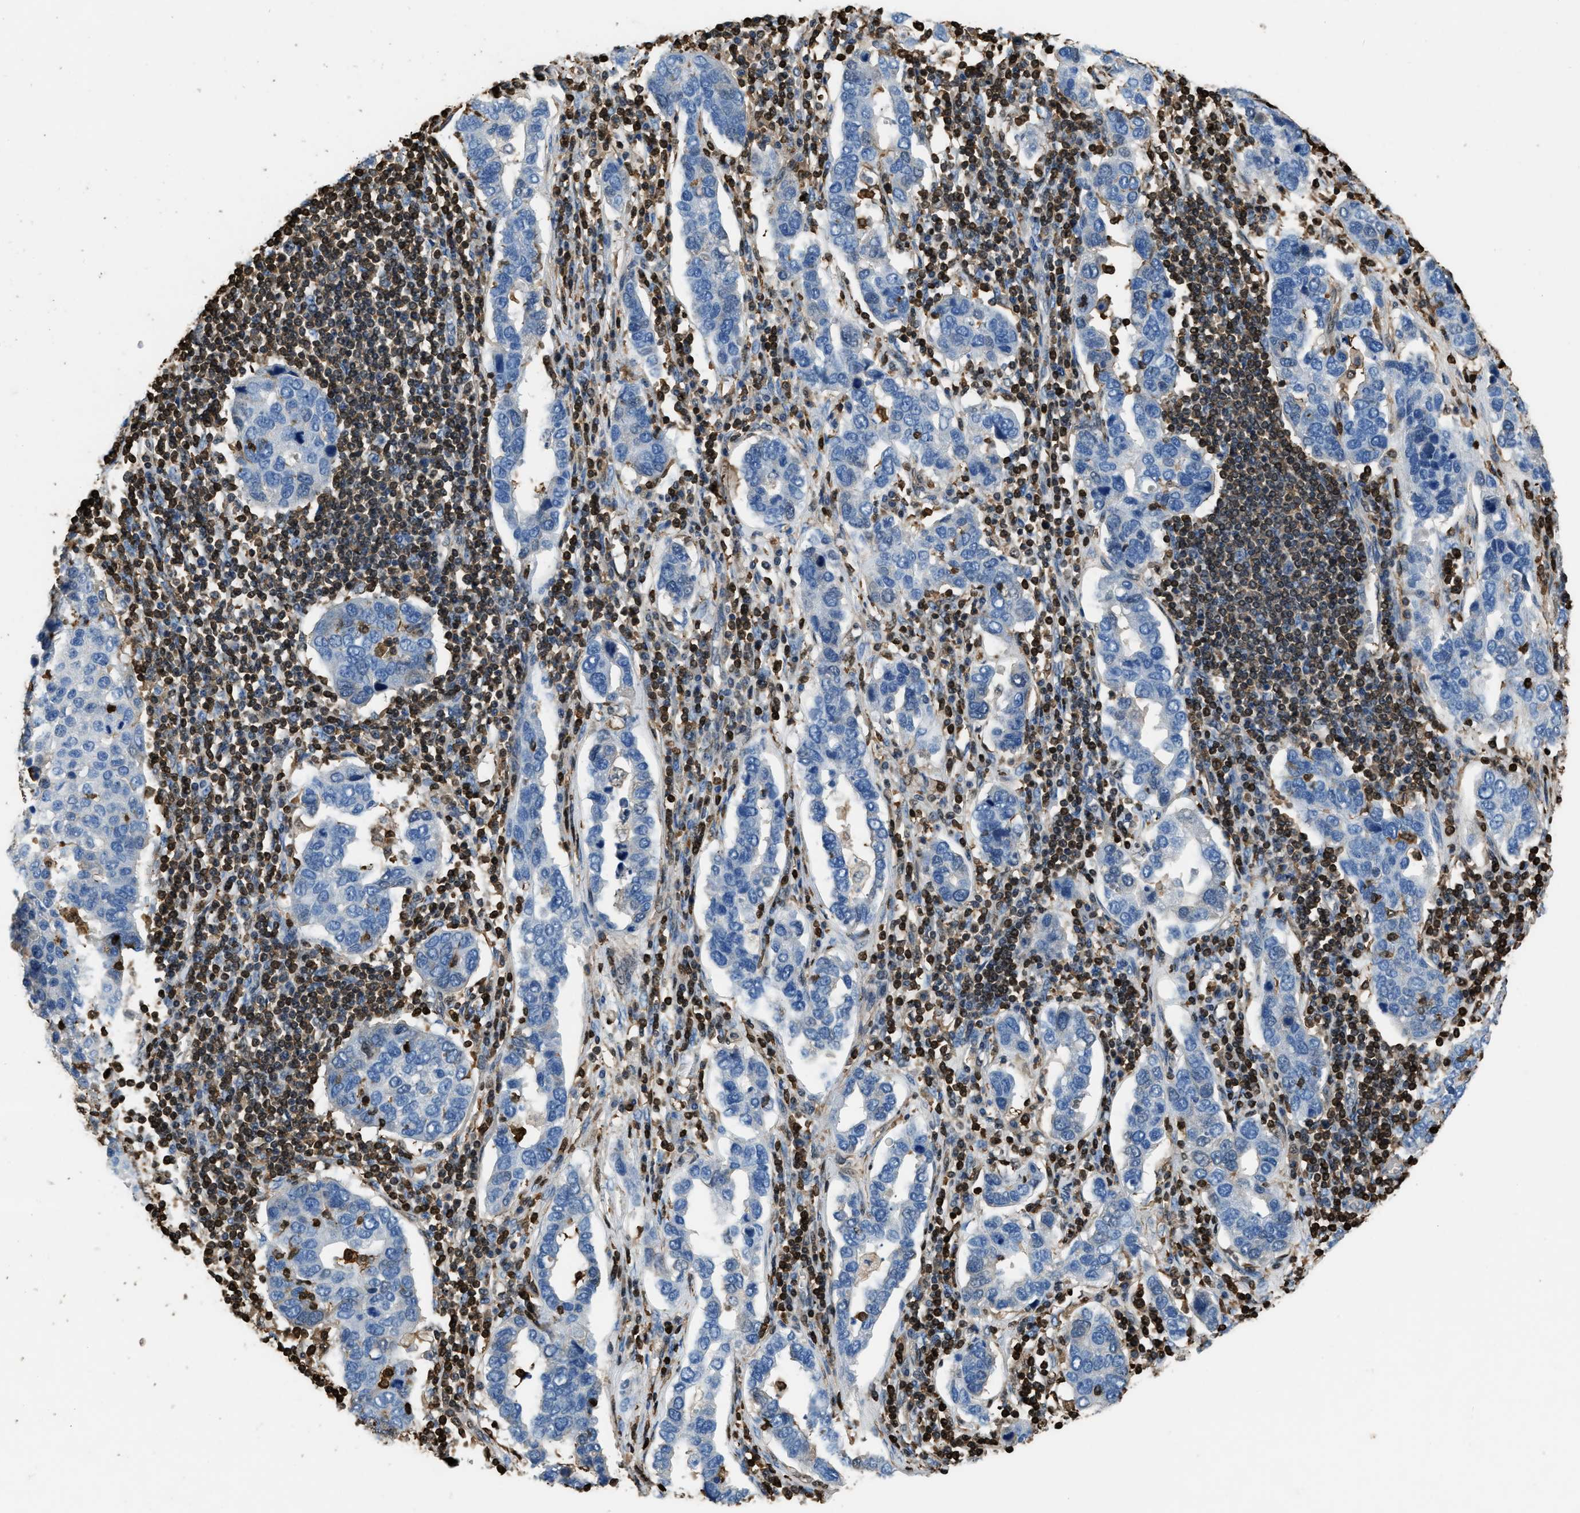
{"staining": {"intensity": "negative", "quantity": "none", "location": "none"}, "tissue": "pancreatic cancer", "cell_type": "Tumor cells", "image_type": "cancer", "snomed": [{"axis": "morphology", "description": "Adenocarcinoma, NOS"}, {"axis": "topography", "description": "Pancreas"}], "caption": "DAB immunohistochemical staining of pancreatic adenocarcinoma demonstrates no significant positivity in tumor cells.", "gene": "ARHGDIB", "patient": {"sex": "female", "age": 61}}